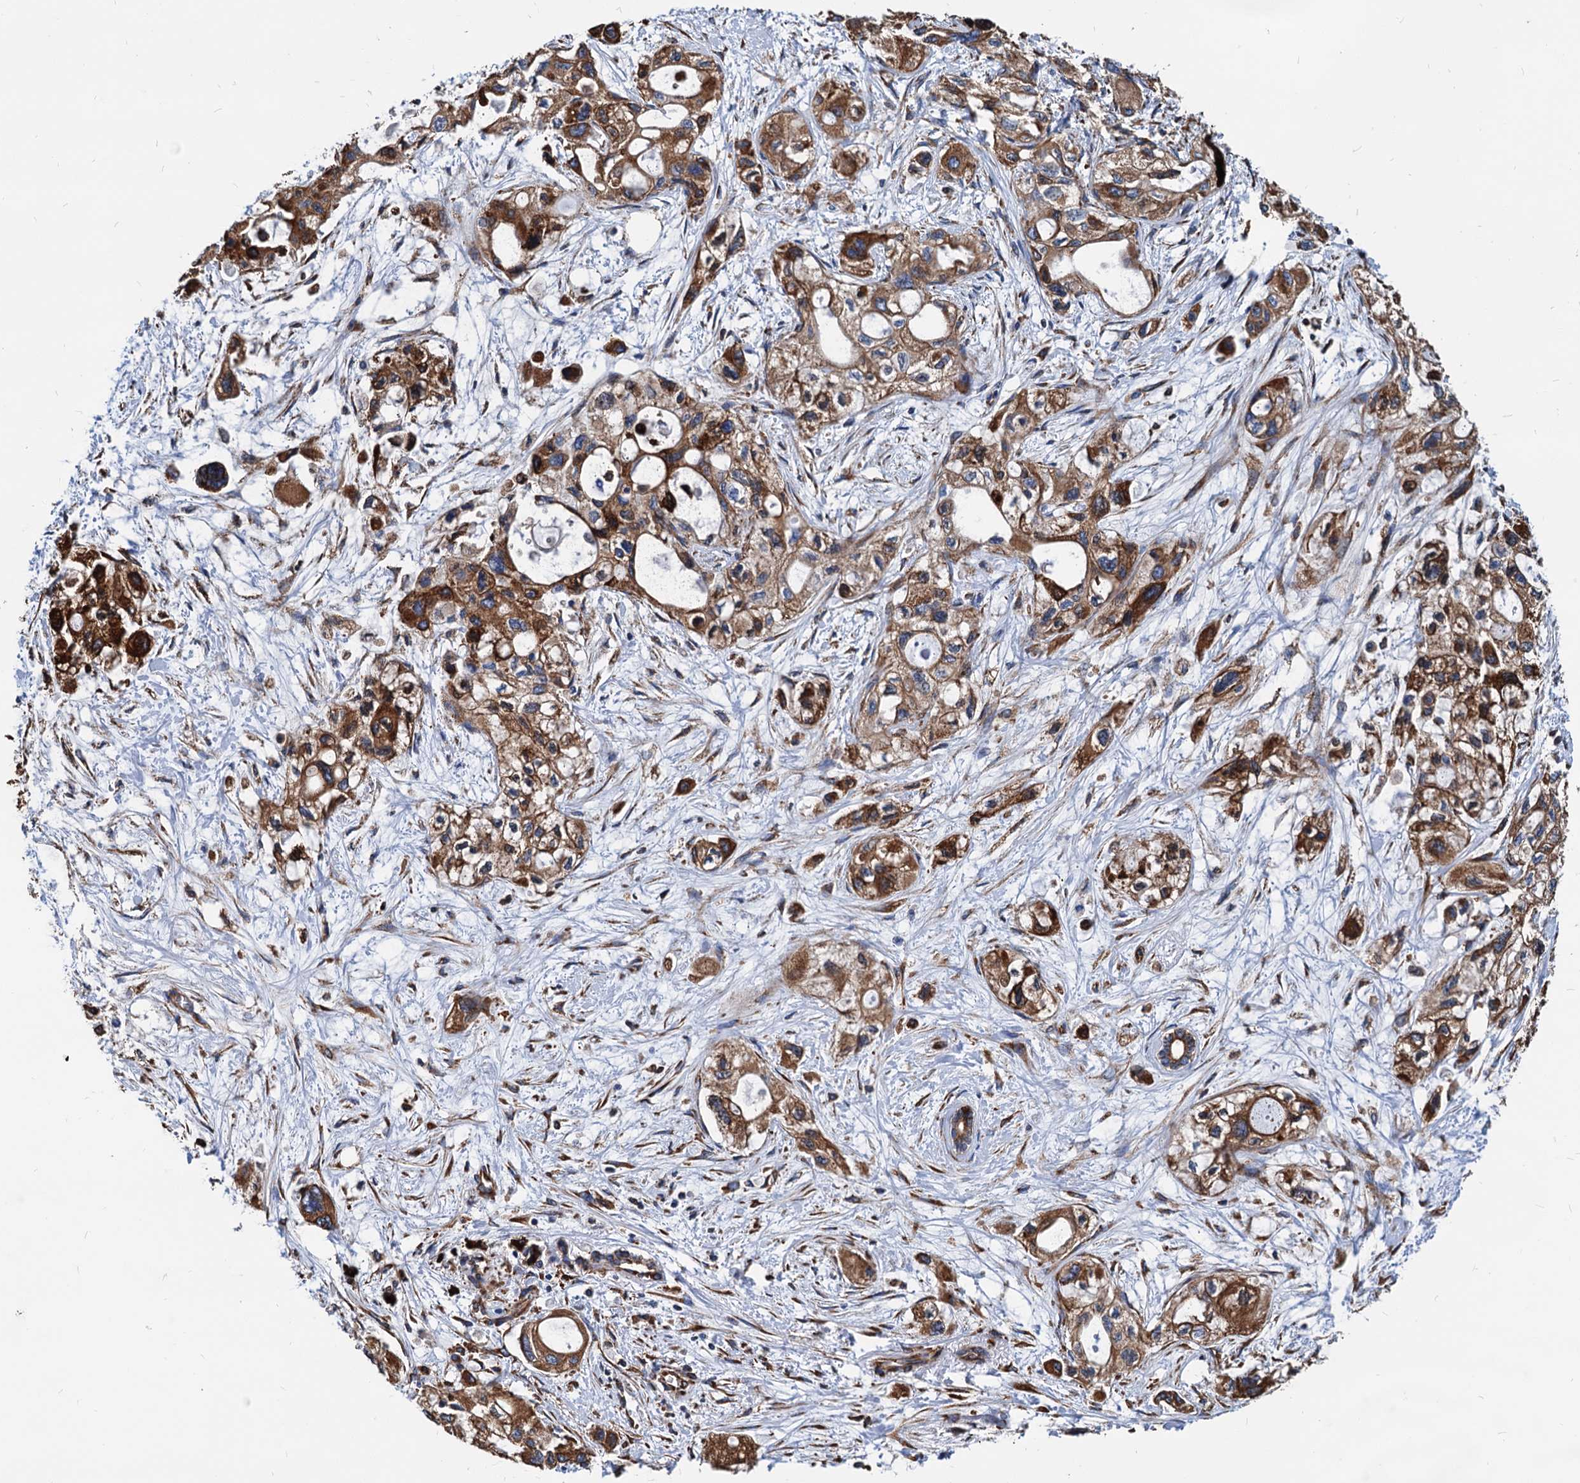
{"staining": {"intensity": "strong", "quantity": ">75%", "location": "cytoplasmic/membranous"}, "tissue": "pancreatic cancer", "cell_type": "Tumor cells", "image_type": "cancer", "snomed": [{"axis": "morphology", "description": "Adenocarcinoma, NOS"}, {"axis": "topography", "description": "Pancreas"}], "caption": "Pancreatic cancer stained with a protein marker displays strong staining in tumor cells.", "gene": "HSPA5", "patient": {"sex": "male", "age": 75}}